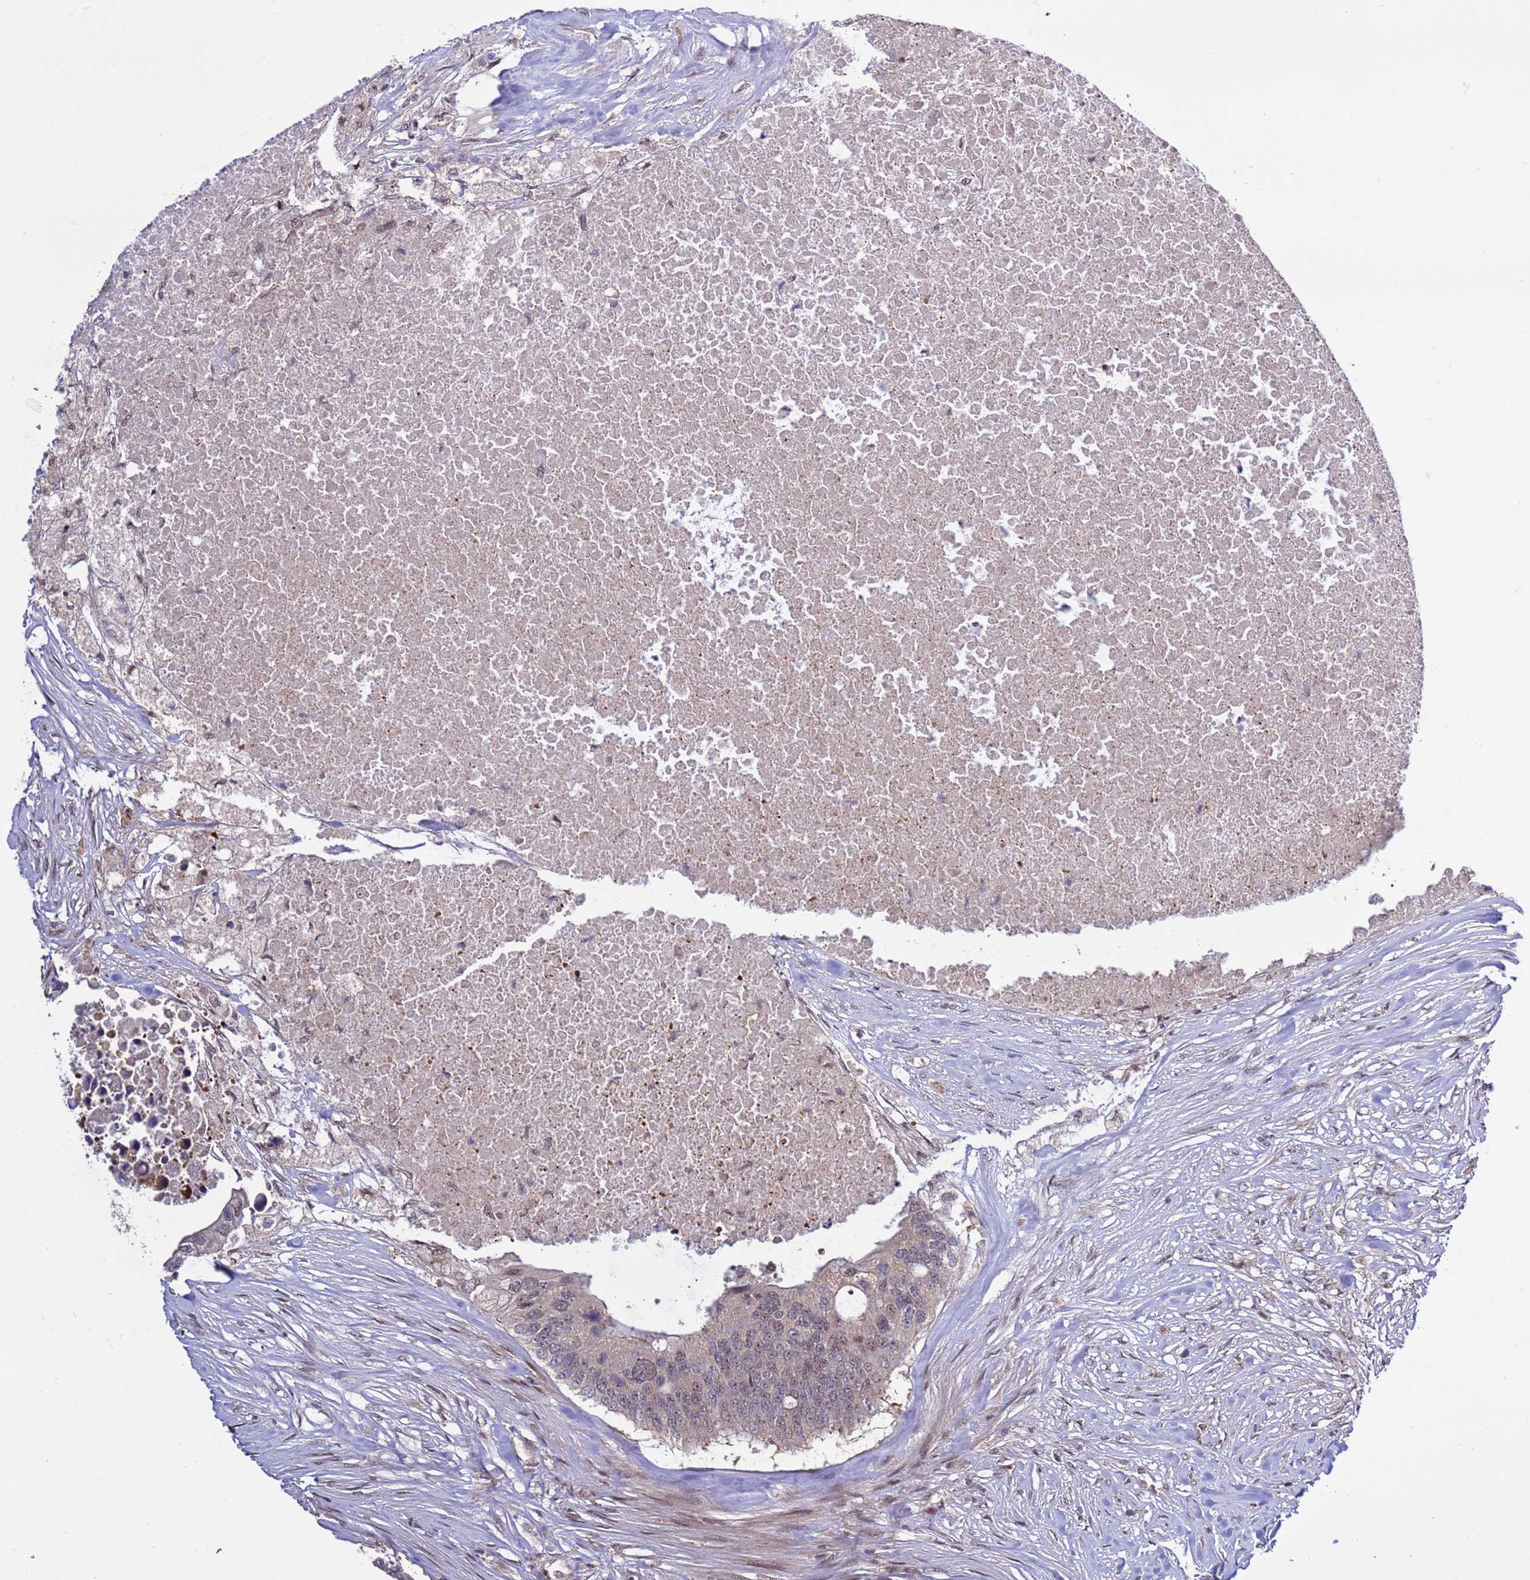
{"staining": {"intensity": "weak", "quantity": "<25%", "location": "nuclear"}, "tissue": "colorectal cancer", "cell_type": "Tumor cells", "image_type": "cancer", "snomed": [{"axis": "morphology", "description": "Adenocarcinoma, NOS"}, {"axis": "topography", "description": "Colon"}], "caption": "A high-resolution image shows immunohistochemistry staining of adenocarcinoma (colorectal), which reveals no significant expression in tumor cells.", "gene": "GEN1", "patient": {"sex": "male", "age": 71}}